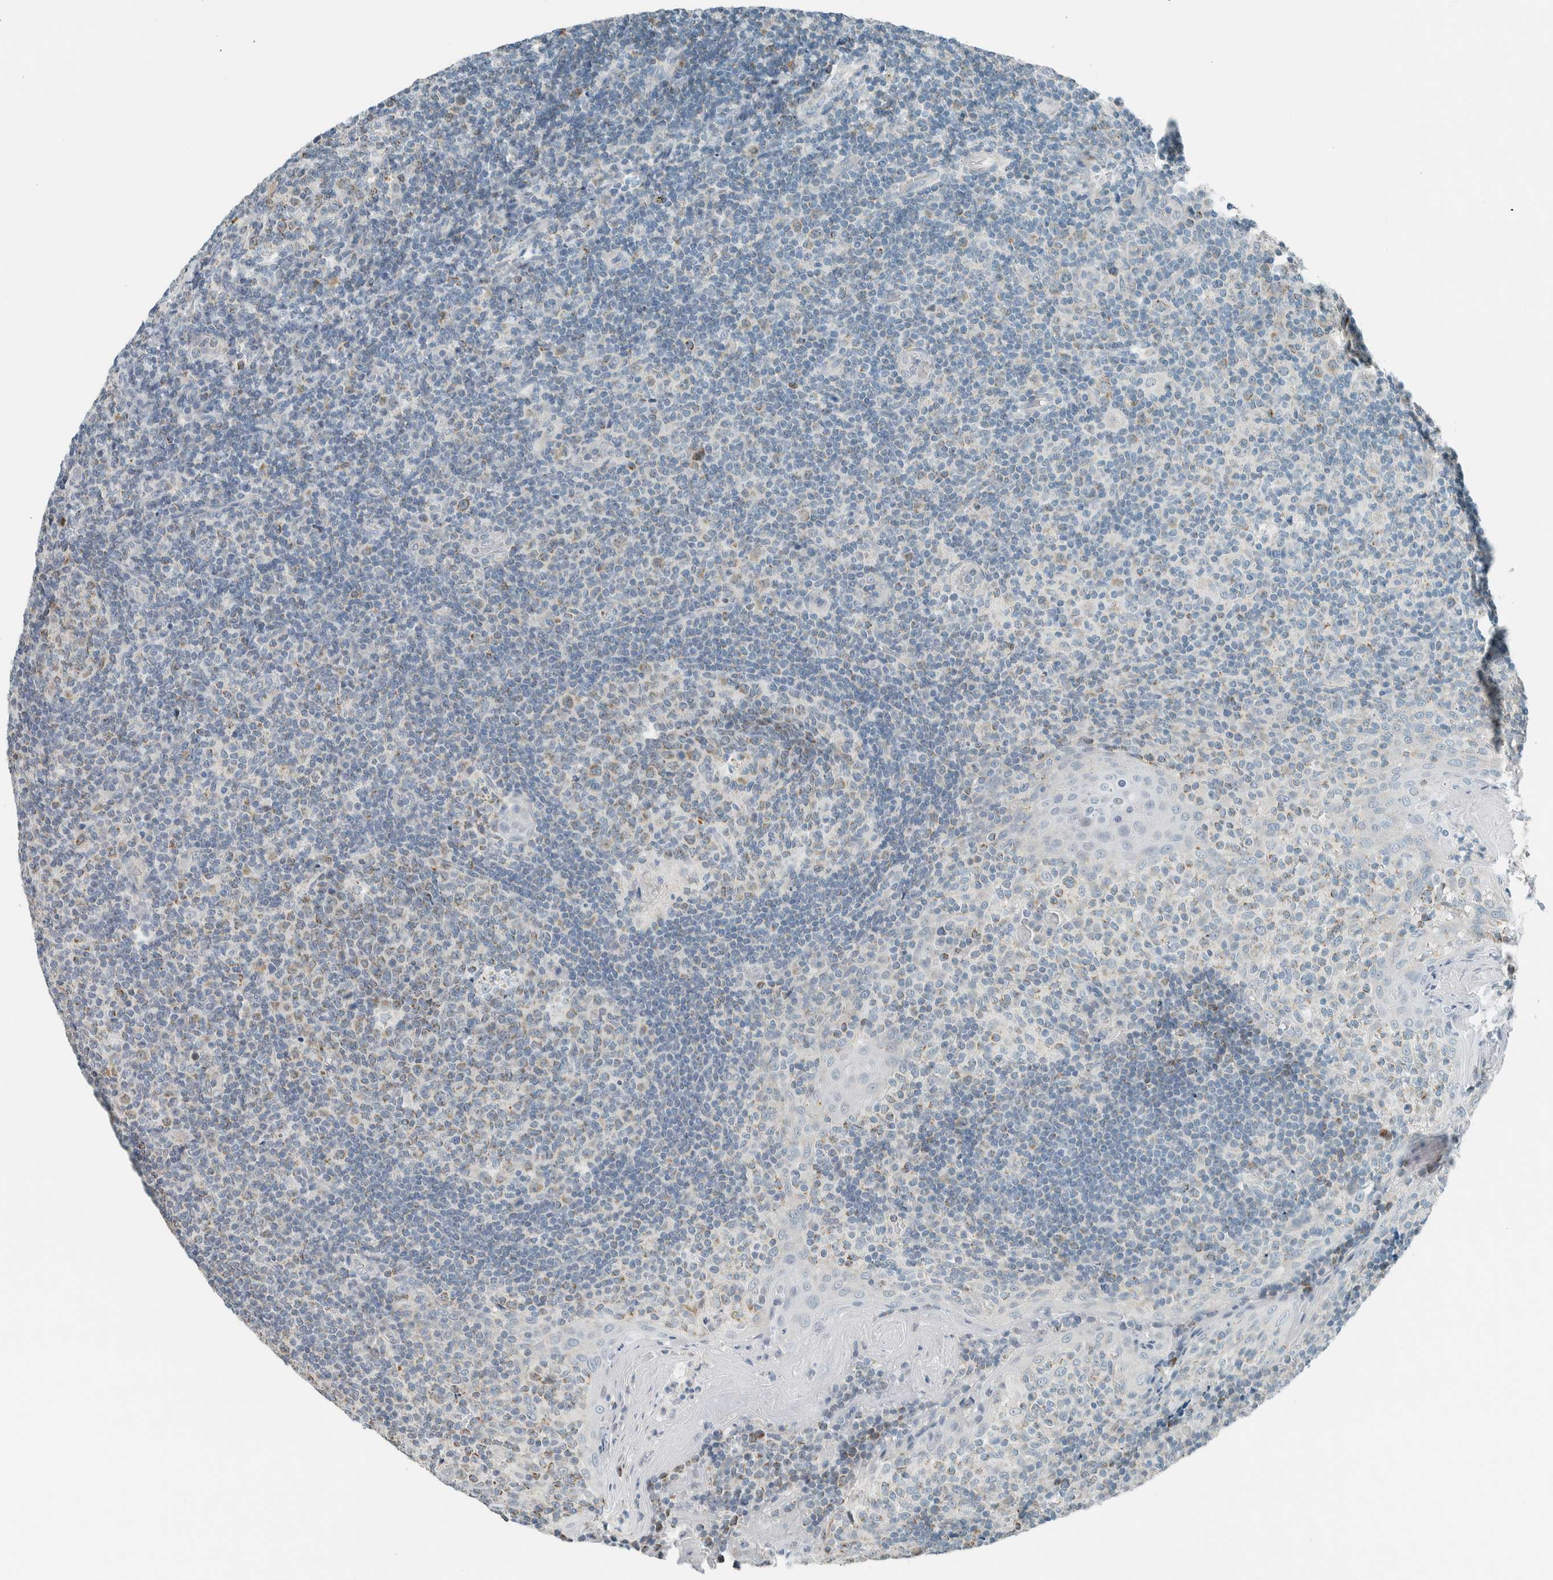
{"staining": {"intensity": "moderate", "quantity": "<25%", "location": "cytoplasmic/membranous"}, "tissue": "tonsil", "cell_type": "Germinal center cells", "image_type": "normal", "snomed": [{"axis": "morphology", "description": "Normal tissue, NOS"}, {"axis": "topography", "description": "Tonsil"}], "caption": "Immunohistochemical staining of benign tonsil exhibits moderate cytoplasmic/membranous protein positivity in approximately <25% of germinal center cells. The staining is performed using DAB (3,3'-diaminobenzidine) brown chromogen to label protein expression. The nuclei are counter-stained blue using hematoxylin.", "gene": "AARSD1", "patient": {"sex": "female", "age": 19}}